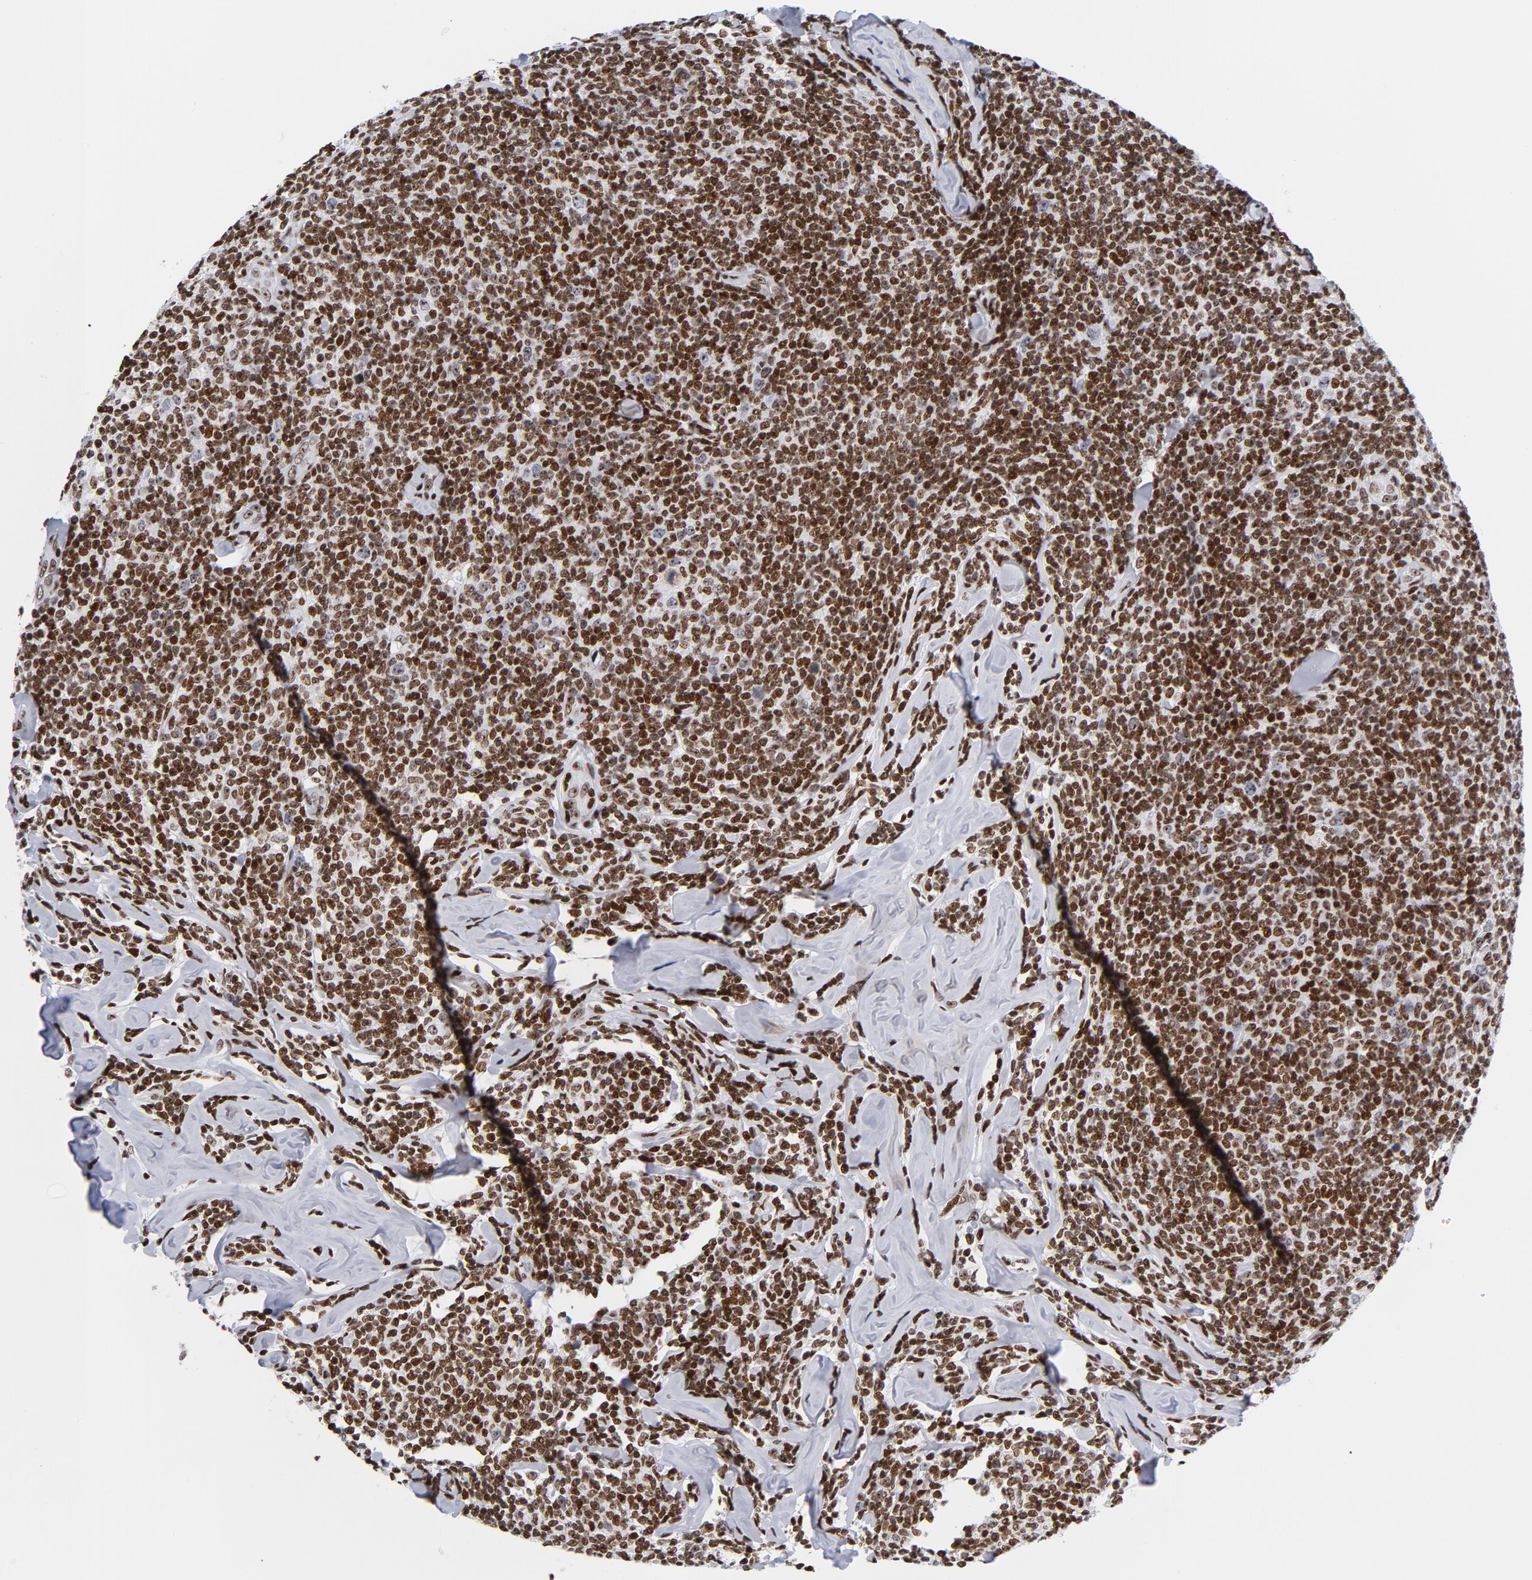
{"staining": {"intensity": "moderate", "quantity": ">75%", "location": "nuclear"}, "tissue": "lymphoma", "cell_type": "Tumor cells", "image_type": "cancer", "snomed": [{"axis": "morphology", "description": "Malignant lymphoma, non-Hodgkin's type, Low grade"}, {"axis": "topography", "description": "Lymph node"}], "caption": "An image of human low-grade malignant lymphoma, non-Hodgkin's type stained for a protein demonstrates moderate nuclear brown staining in tumor cells.", "gene": "TOP2B", "patient": {"sex": "female", "age": 56}}